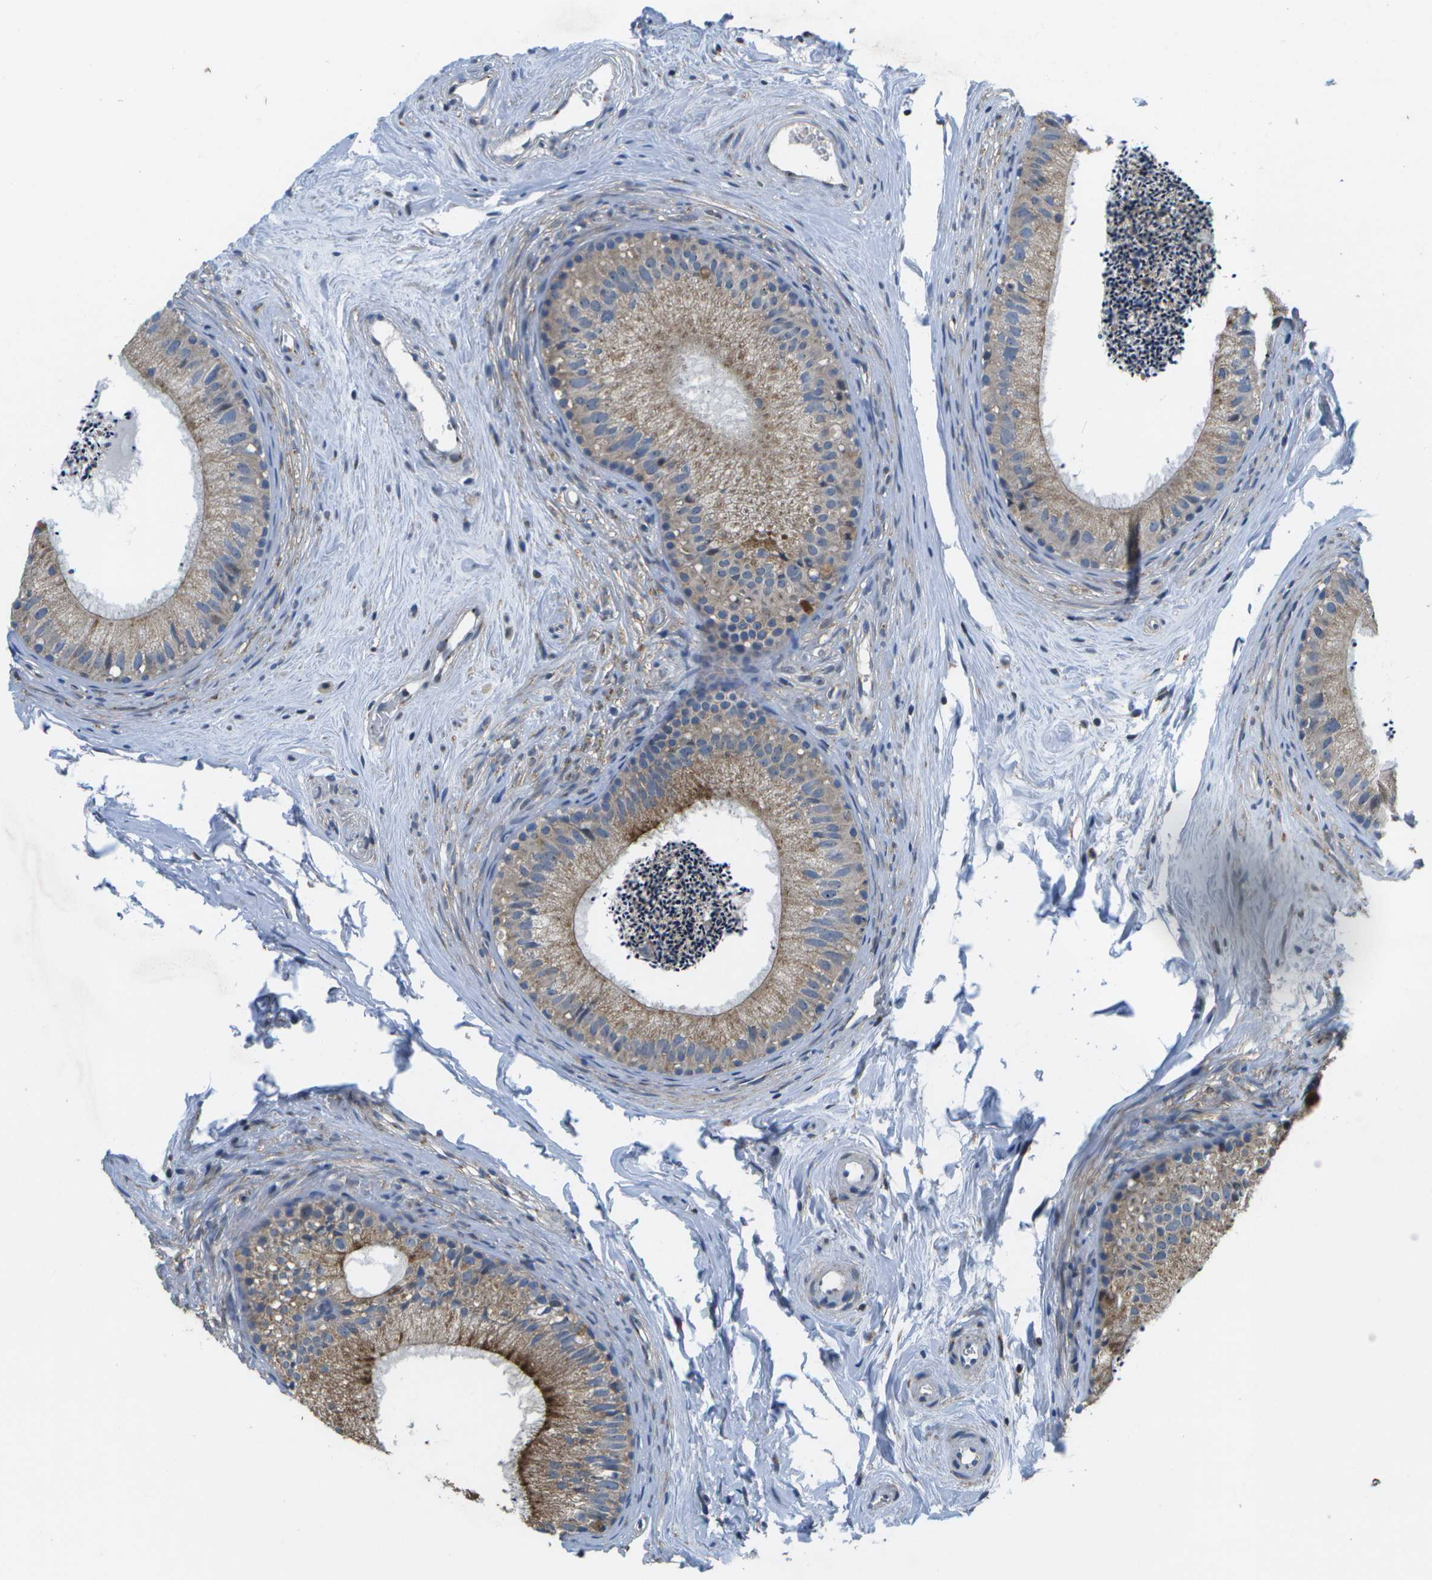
{"staining": {"intensity": "moderate", "quantity": "25%-75%", "location": "cytoplasmic/membranous"}, "tissue": "epididymis", "cell_type": "Glandular cells", "image_type": "normal", "snomed": [{"axis": "morphology", "description": "Normal tissue, NOS"}, {"axis": "topography", "description": "Epididymis"}], "caption": "This image demonstrates IHC staining of benign human epididymis, with medium moderate cytoplasmic/membranous positivity in about 25%-75% of glandular cells.", "gene": "GALNT15", "patient": {"sex": "male", "age": 56}}